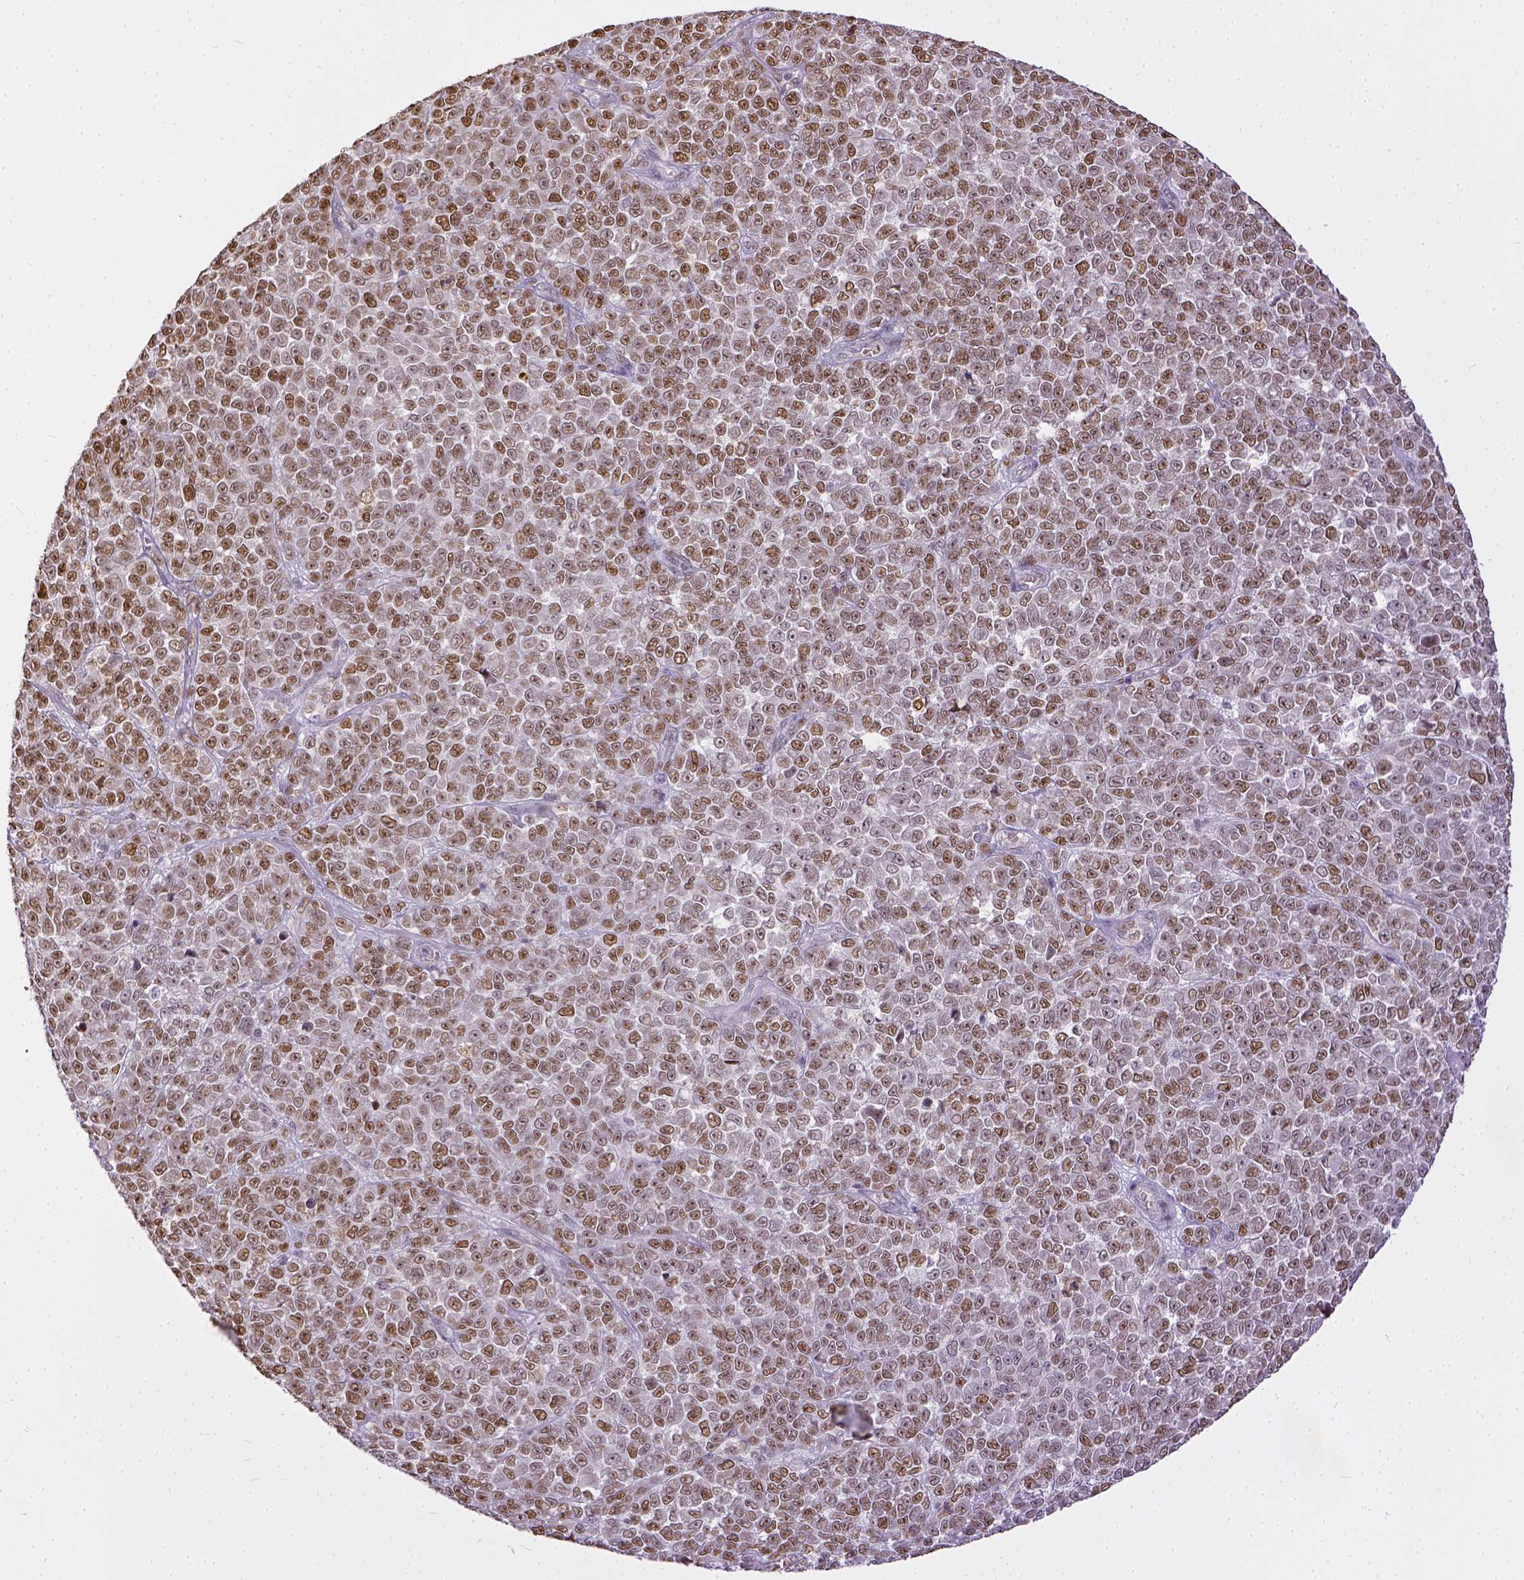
{"staining": {"intensity": "moderate", "quantity": ">75%", "location": "nuclear"}, "tissue": "melanoma", "cell_type": "Tumor cells", "image_type": "cancer", "snomed": [{"axis": "morphology", "description": "Malignant melanoma, NOS"}, {"axis": "topography", "description": "Skin"}], "caption": "Moderate nuclear protein positivity is present in about >75% of tumor cells in melanoma.", "gene": "ERCC1", "patient": {"sex": "female", "age": 95}}